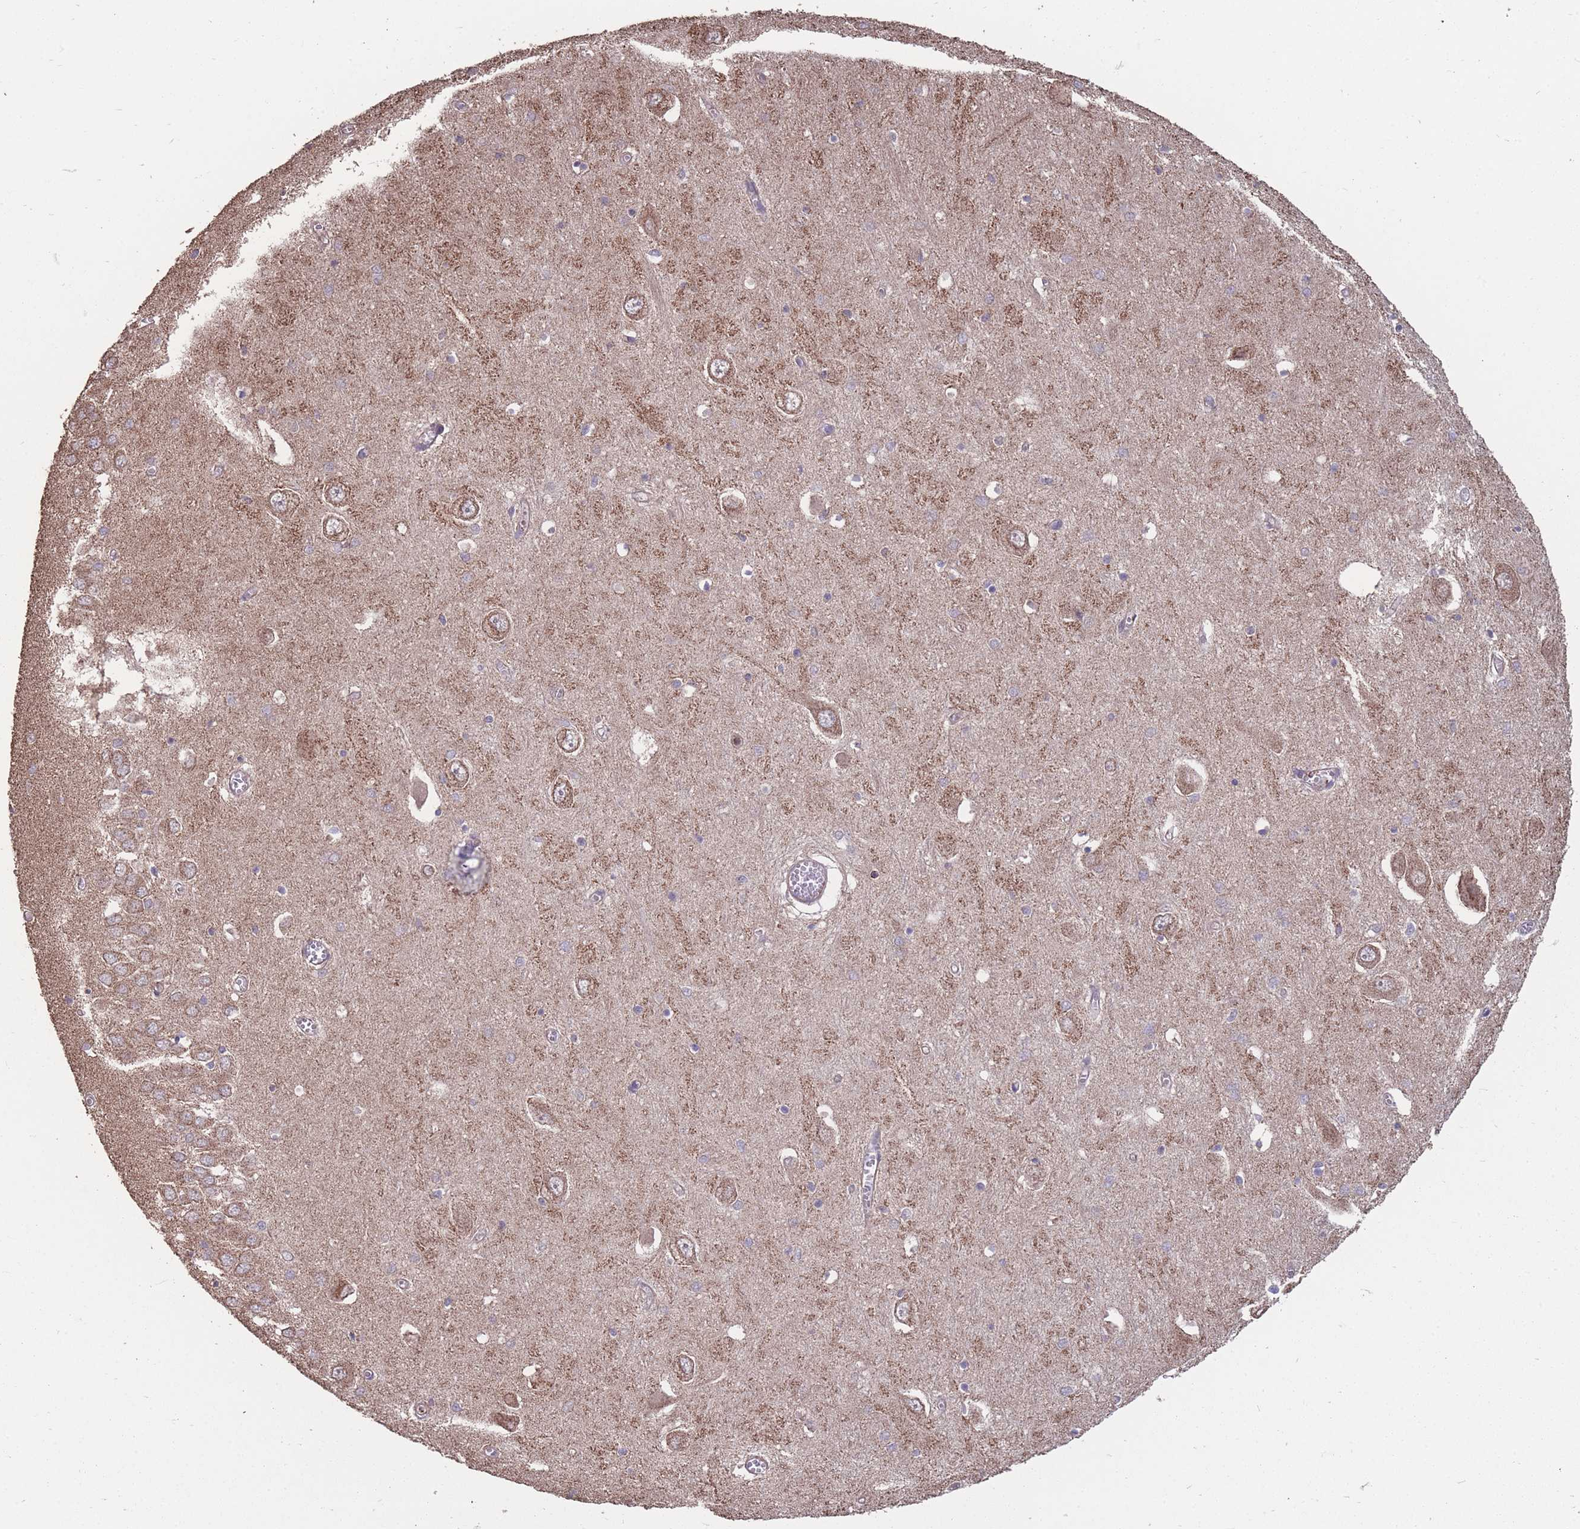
{"staining": {"intensity": "negative", "quantity": "none", "location": "none"}, "tissue": "hippocampus", "cell_type": "Glial cells", "image_type": "normal", "snomed": [{"axis": "morphology", "description": "Normal tissue, NOS"}, {"axis": "topography", "description": "Hippocampus"}], "caption": "Protein analysis of benign hippocampus reveals no significant positivity in glial cells.", "gene": "NUDT21", "patient": {"sex": "male", "age": 70}}